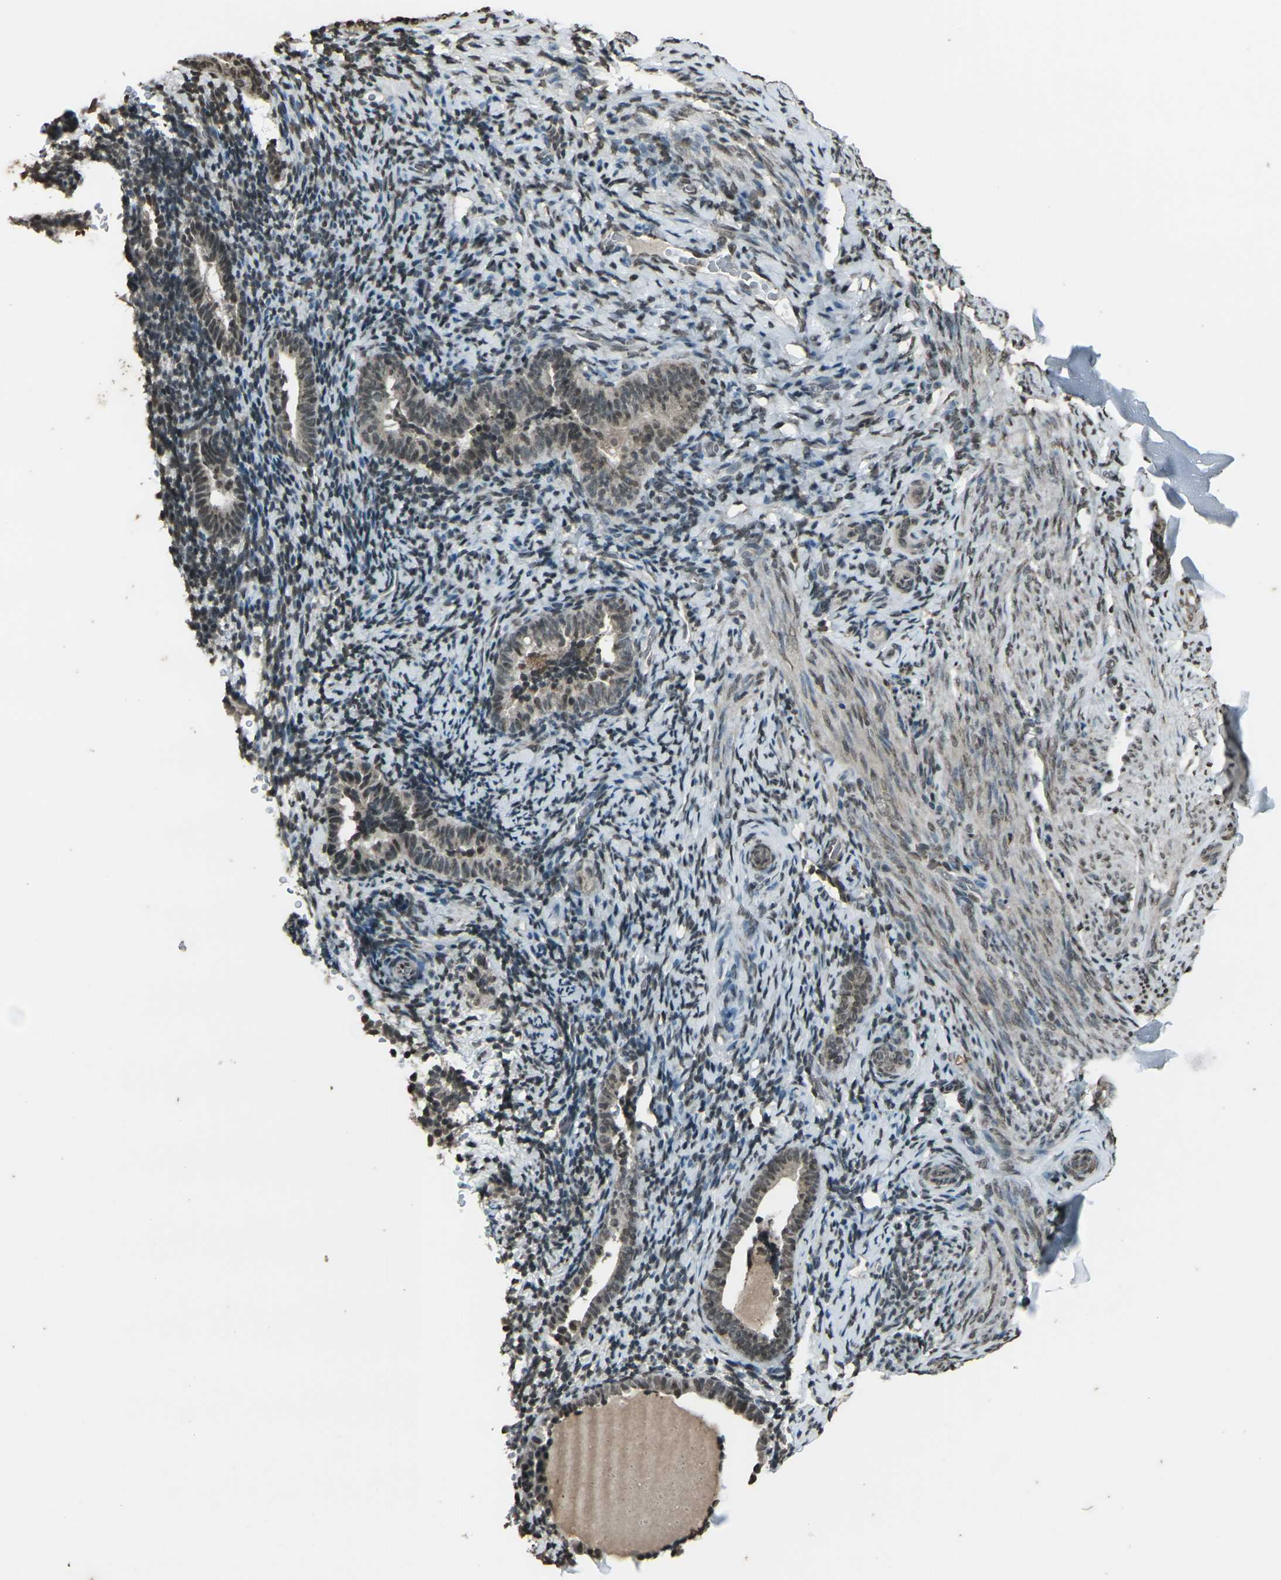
{"staining": {"intensity": "weak", "quantity": "<25%", "location": "nuclear"}, "tissue": "endometrium", "cell_type": "Cells in endometrial stroma", "image_type": "normal", "snomed": [{"axis": "morphology", "description": "Normal tissue, NOS"}, {"axis": "topography", "description": "Endometrium"}], "caption": "This photomicrograph is of normal endometrium stained with immunohistochemistry to label a protein in brown with the nuclei are counter-stained blue. There is no expression in cells in endometrial stroma.", "gene": "PRPF8", "patient": {"sex": "female", "age": 51}}